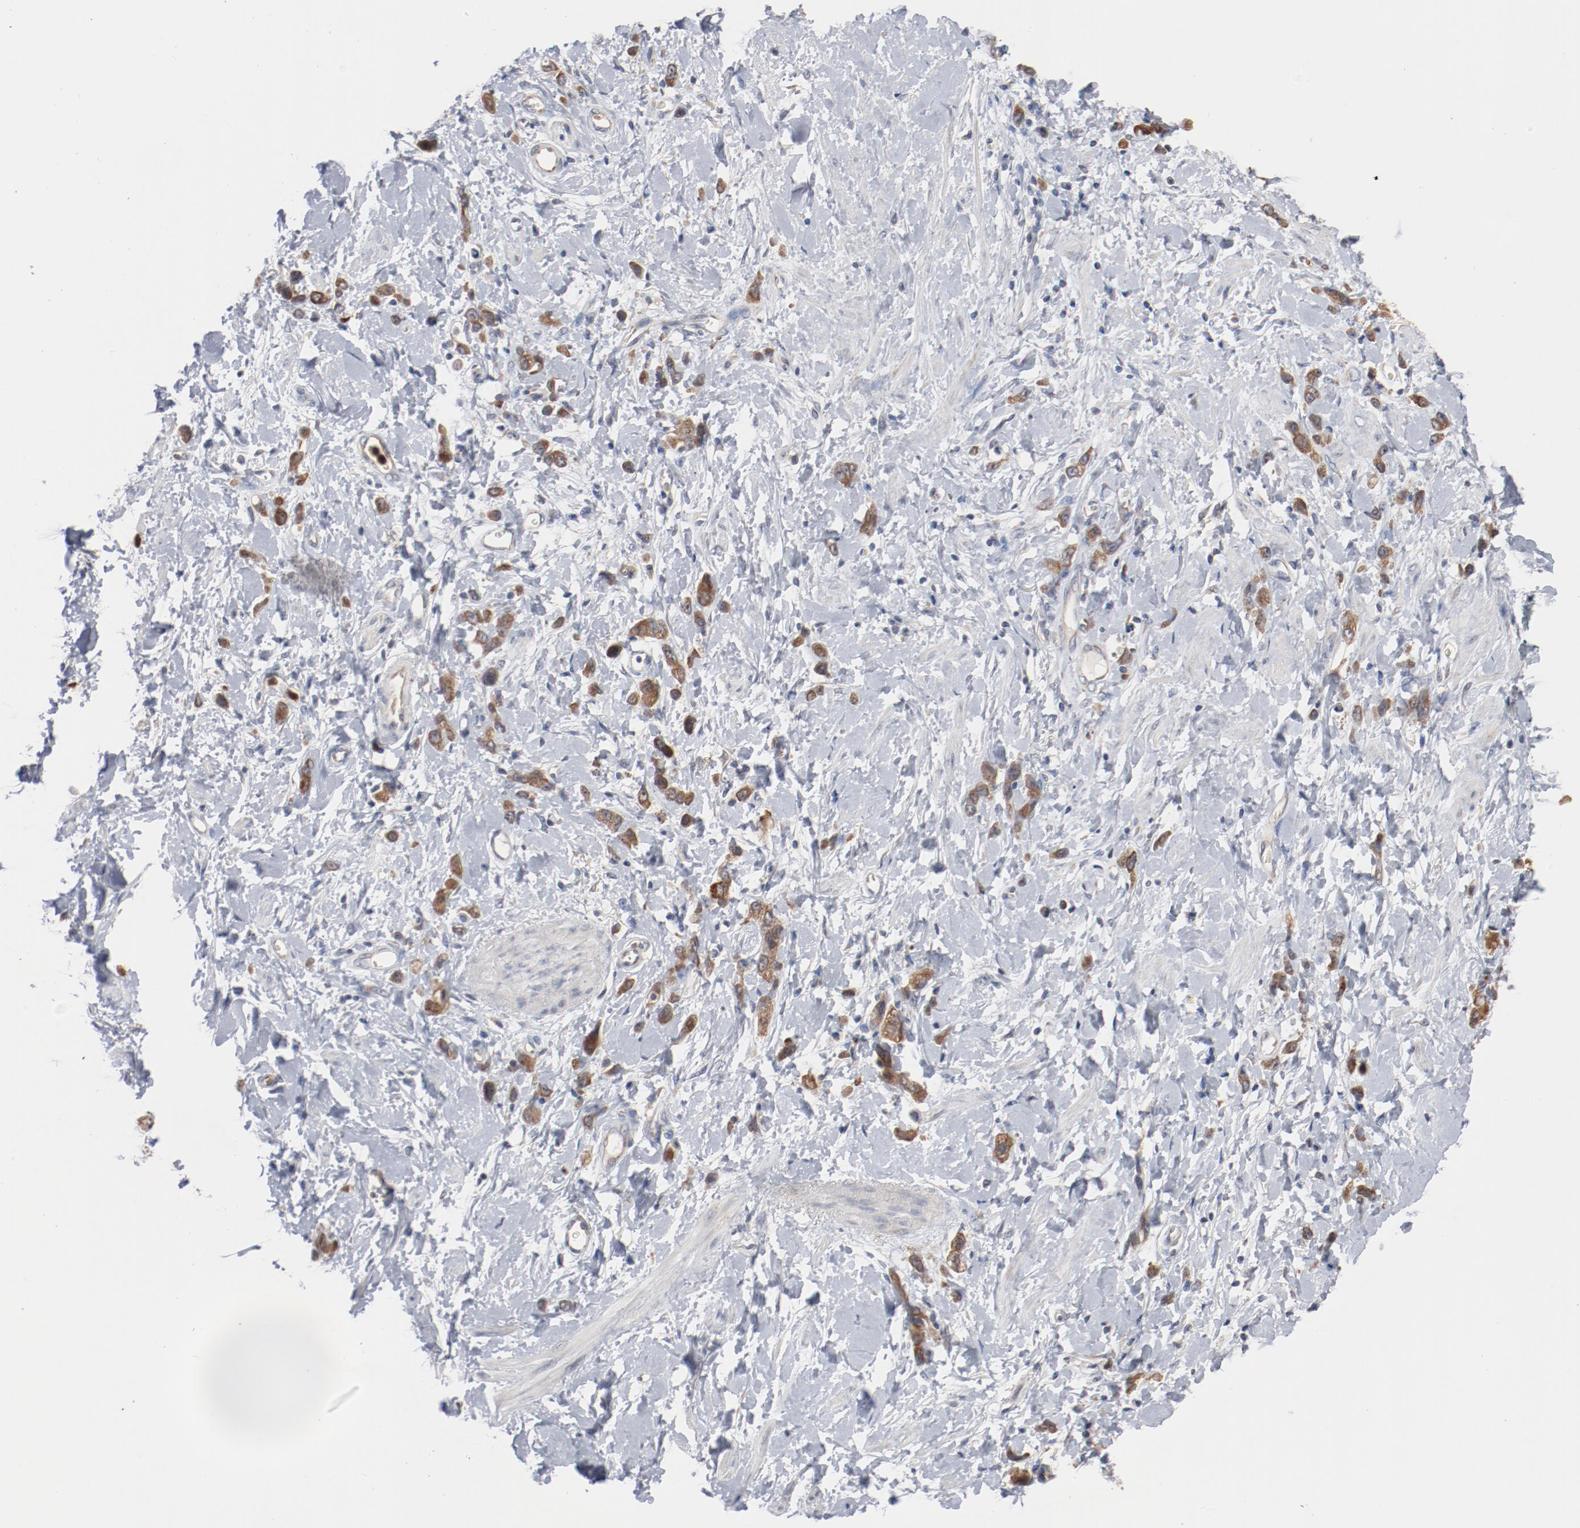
{"staining": {"intensity": "moderate", "quantity": ">75%", "location": "cytoplasmic/membranous"}, "tissue": "stomach cancer", "cell_type": "Tumor cells", "image_type": "cancer", "snomed": [{"axis": "morphology", "description": "Normal tissue, NOS"}, {"axis": "morphology", "description": "Adenocarcinoma, NOS"}, {"axis": "topography", "description": "Stomach"}], "caption": "IHC of adenocarcinoma (stomach) reveals medium levels of moderate cytoplasmic/membranous expression in approximately >75% of tumor cells.", "gene": "RNASE11", "patient": {"sex": "male", "age": 82}}